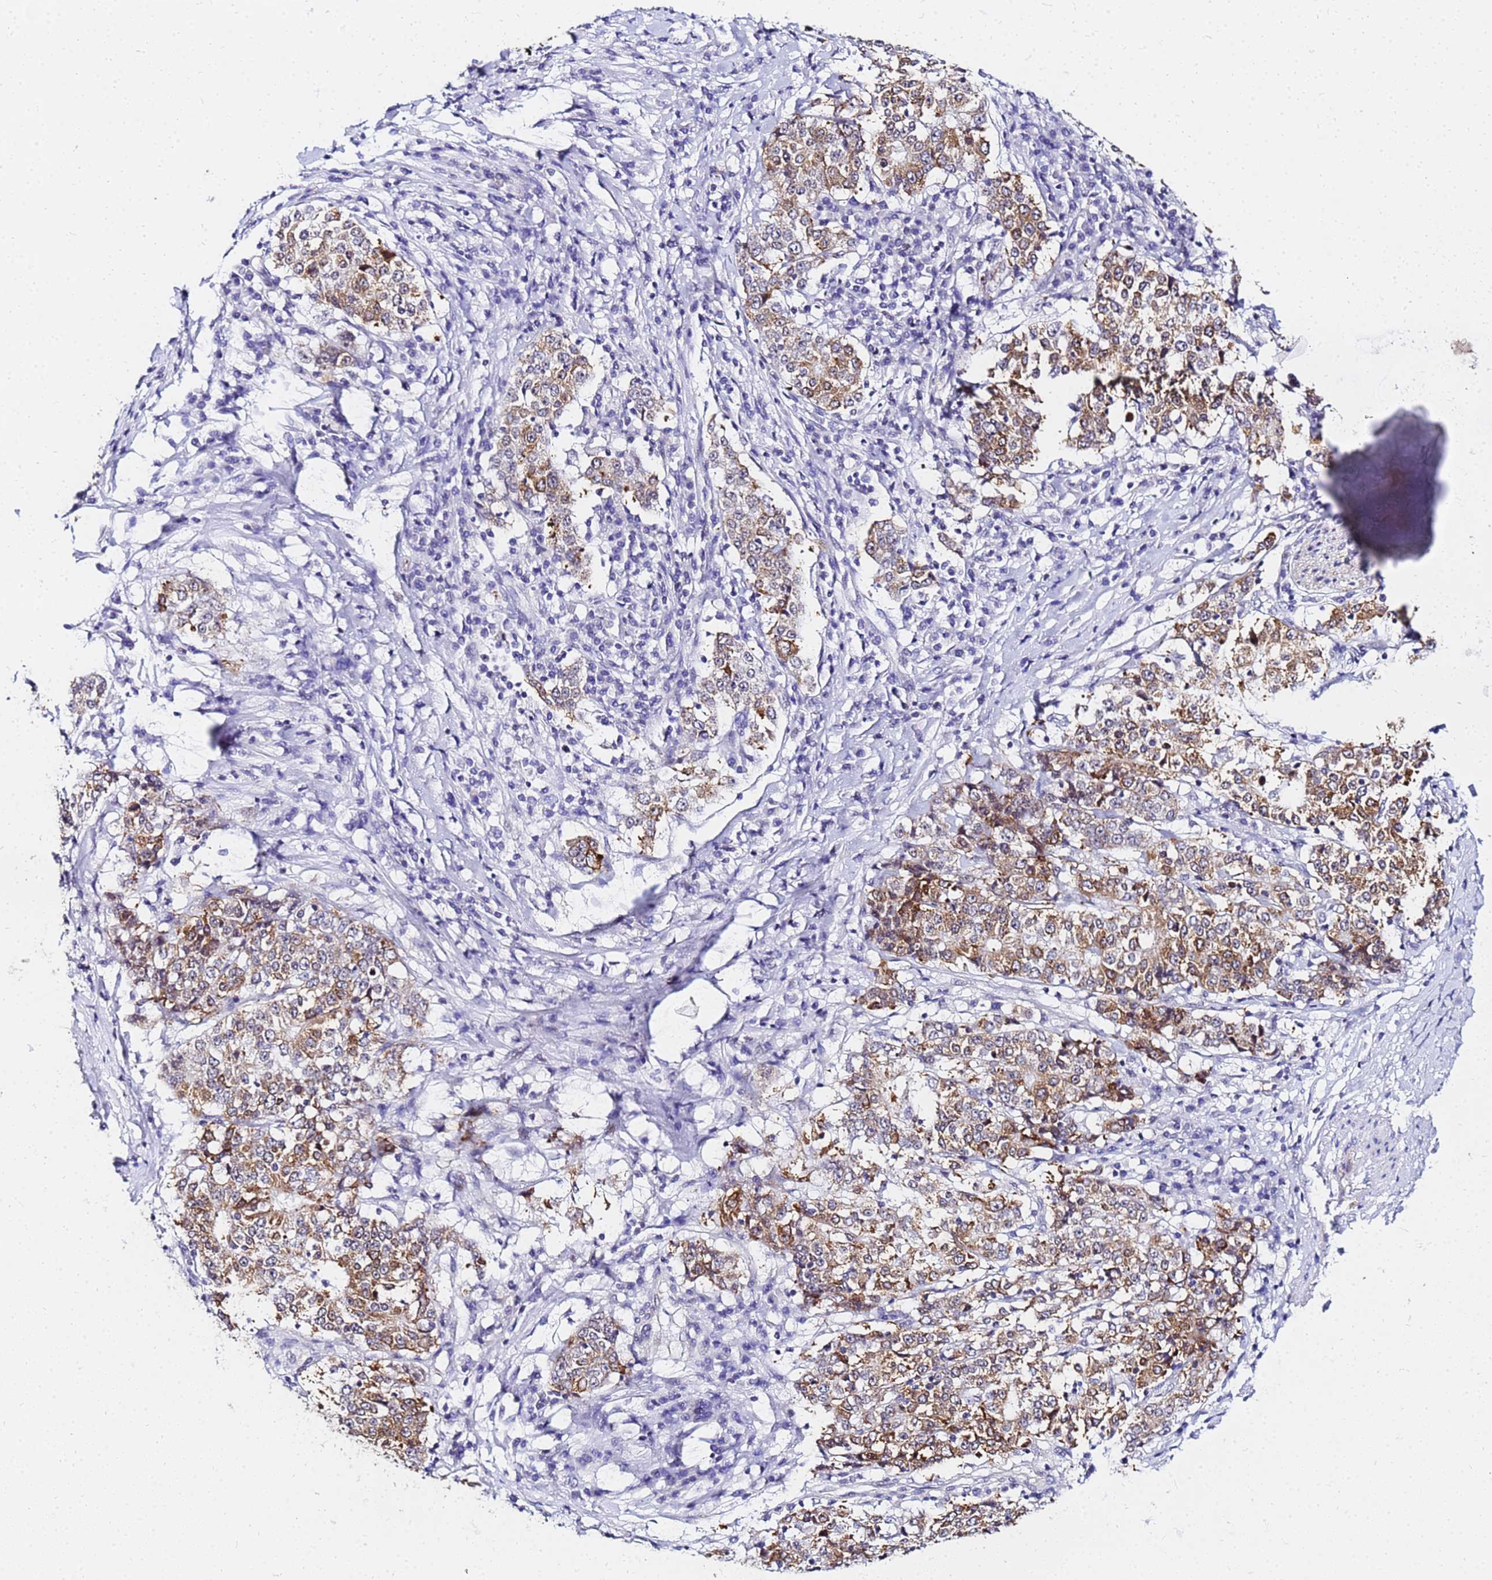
{"staining": {"intensity": "moderate", "quantity": ">75%", "location": "cytoplasmic/membranous"}, "tissue": "stomach cancer", "cell_type": "Tumor cells", "image_type": "cancer", "snomed": [{"axis": "morphology", "description": "Adenocarcinoma, NOS"}, {"axis": "topography", "description": "Stomach"}], "caption": "This histopathology image reveals adenocarcinoma (stomach) stained with IHC to label a protein in brown. The cytoplasmic/membranous of tumor cells show moderate positivity for the protein. Nuclei are counter-stained blue.", "gene": "CKMT1A", "patient": {"sex": "male", "age": 59}}